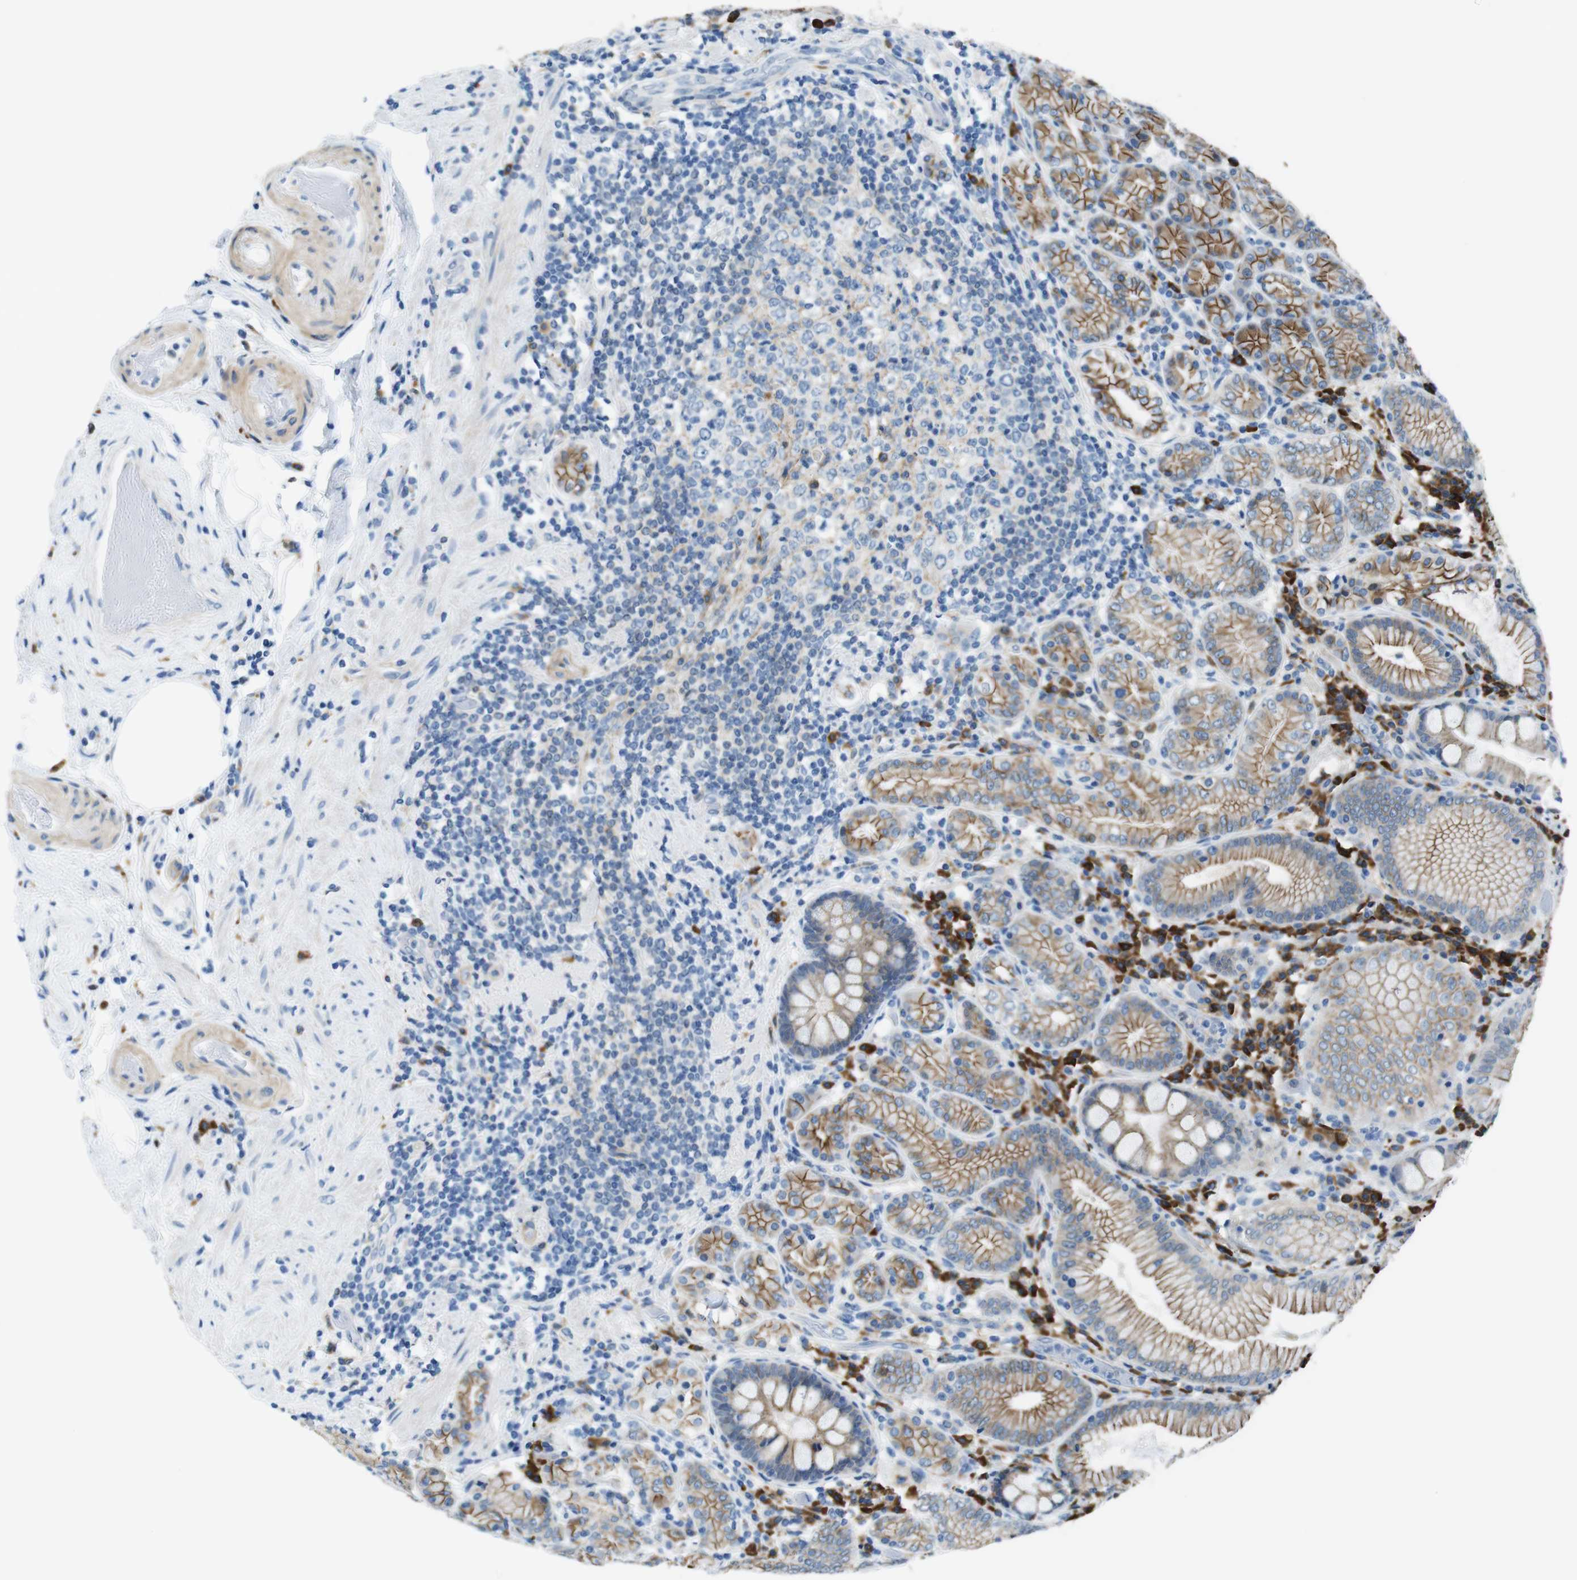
{"staining": {"intensity": "strong", "quantity": "25%-75%", "location": "cytoplasmic/membranous"}, "tissue": "stomach", "cell_type": "Glandular cells", "image_type": "normal", "snomed": [{"axis": "morphology", "description": "Normal tissue, NOS"}, {"axis": "topography", "description": "Stomach, lower"}], "caption": "Stomach stained with DAB immunohistochemistry (IHC) exhibits high levels of strong cytoplasmic/membranous positivity in approximately 25%-75% of glandular cells.", "gene": "CLMN", "patient": {"sex": "female", "age": 76}}